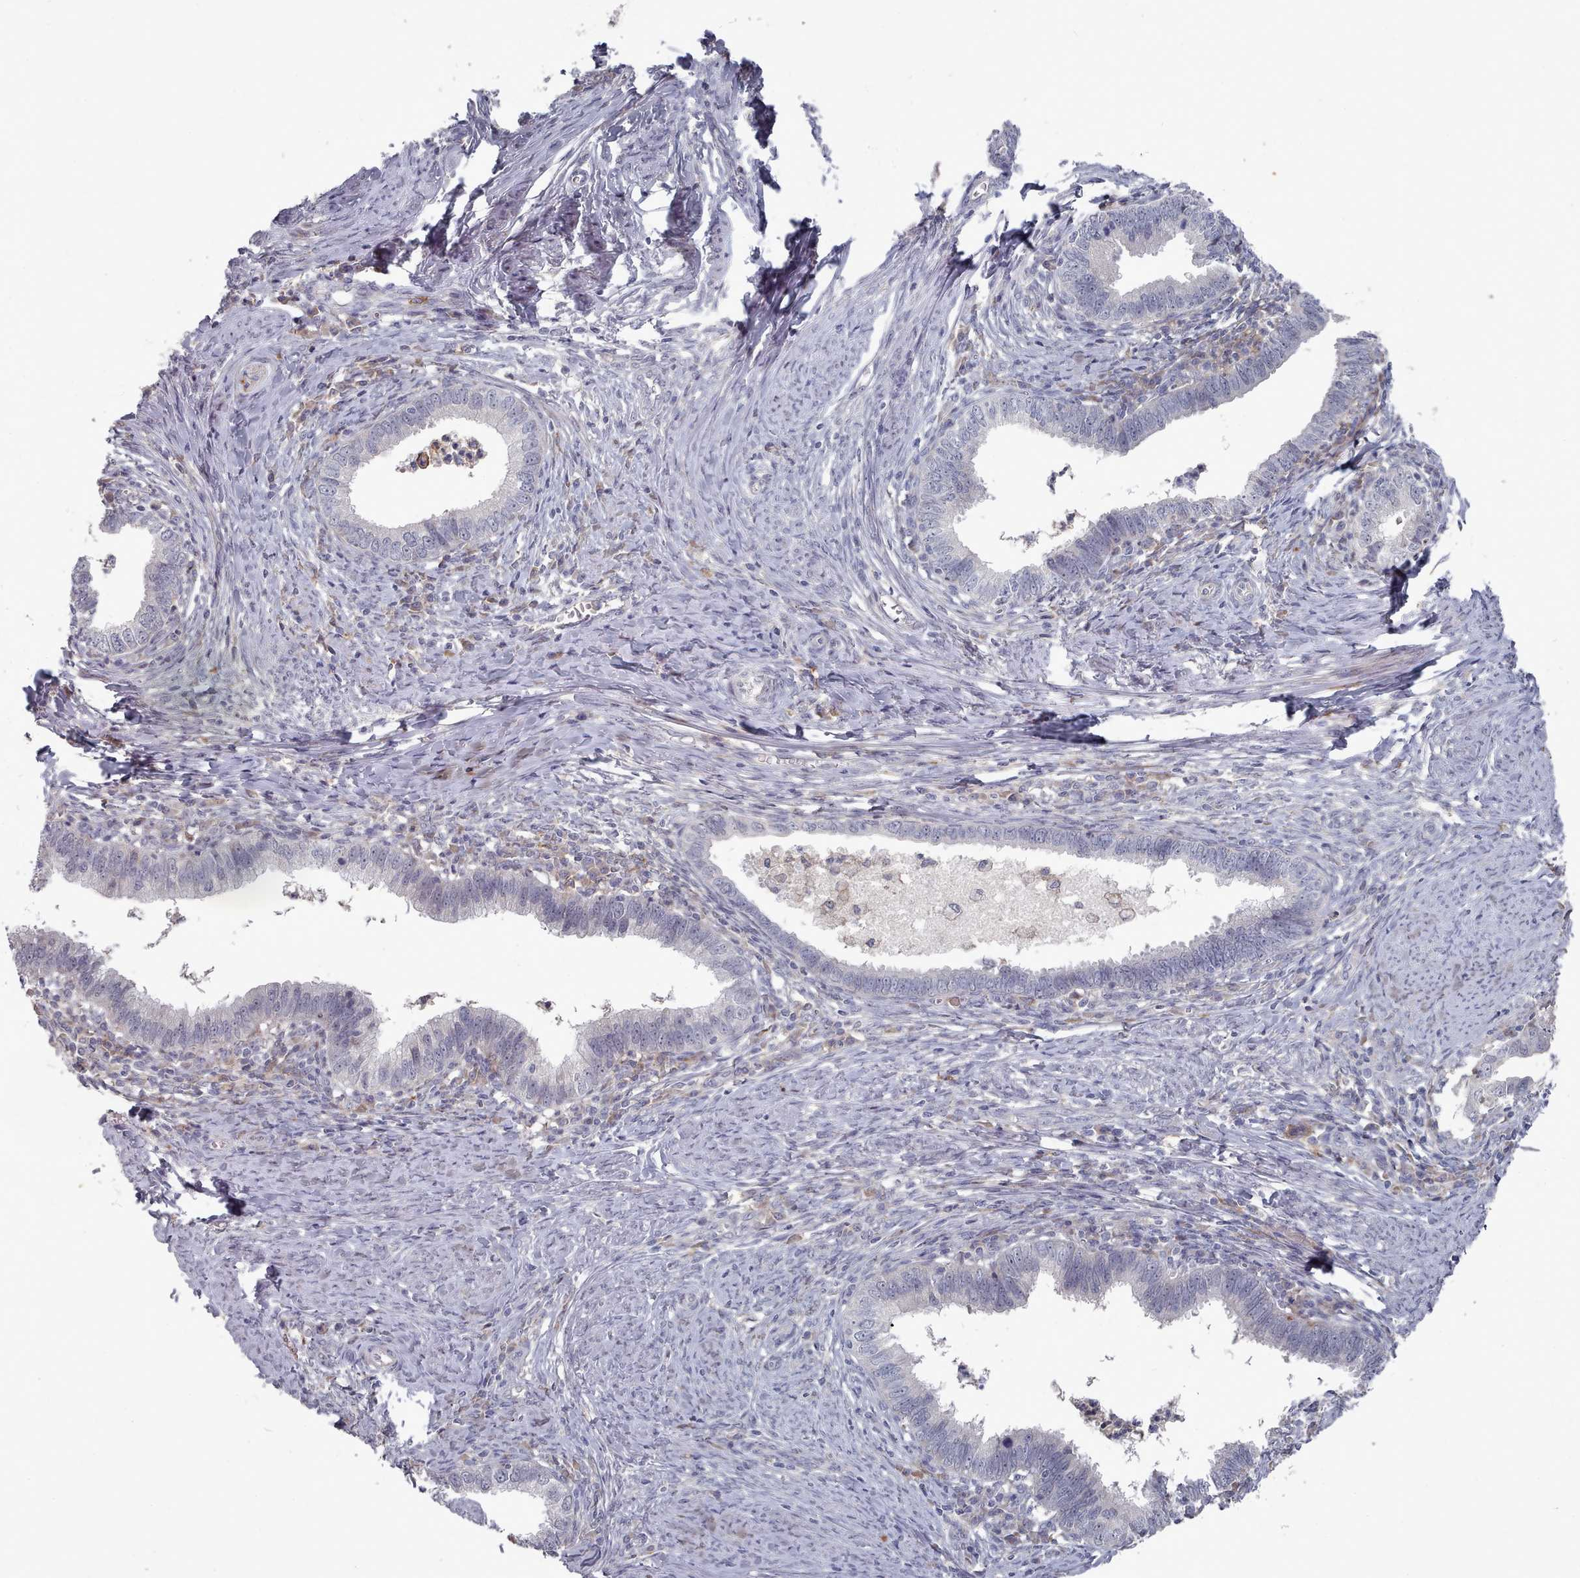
{"staining": {"intensity": "negative", "quantity": "none", "location": "none"}, "tissue": "cervical cancer", "cell_type": "Tumor cells", "image_type": "cancer", "snomed": [{"axis": "morphology", "description": "Adenocarcinoma, NOS"}, {"axis": "topography", "description": "Cervix"}], "caption": "IHC histopathology image of human cervical cancer (adenocarcinoma) stained for a protein (brown), which demonstrates no expression in tumor cells. The staining was performed using DAB to visualize the protein expression in brown, while the nuclei were stained in blue with hematoxylin (Magnification: 20x).", "gene": "COL8A2", "patient": {"sex": "female", "age": 36}}